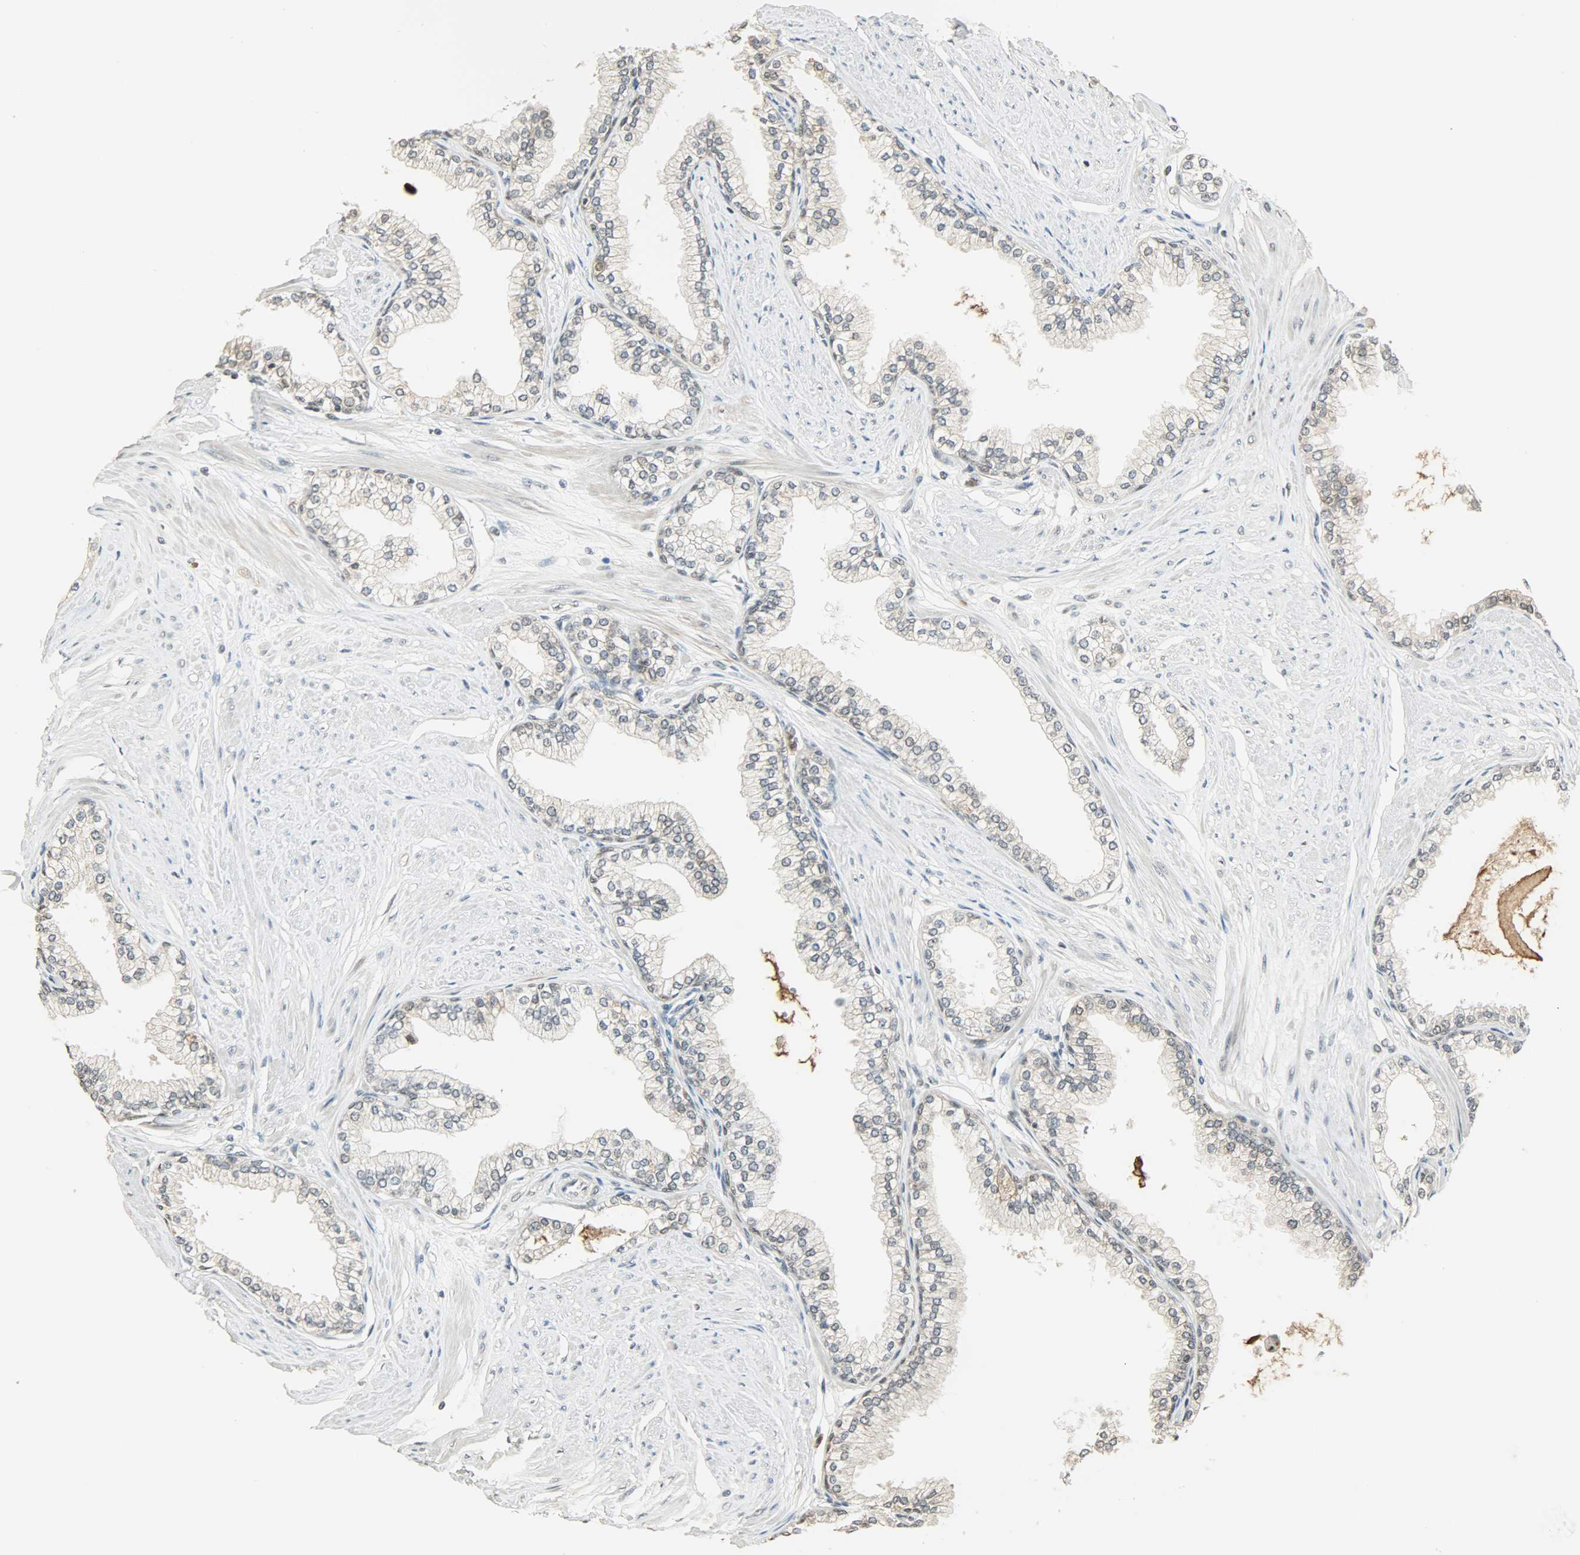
{"staining": {"intensity": "weak", "quantity": "<25%", "location": "nuclear"}, "tissue": "prostate", "cell_type": "Glandular cells", "image_type": "normal", "snomed": [{"axis": "morphology", "description": "Normal tissue, NOS"}, {"axis": "topography", "description": "Prostate"}], "caption": "The photomicrograph demonstrates no staining of glandular cells in unremarkable prostate.", "gene": "SMARCA5", "patient": {"sex": "male", "age": 64}}